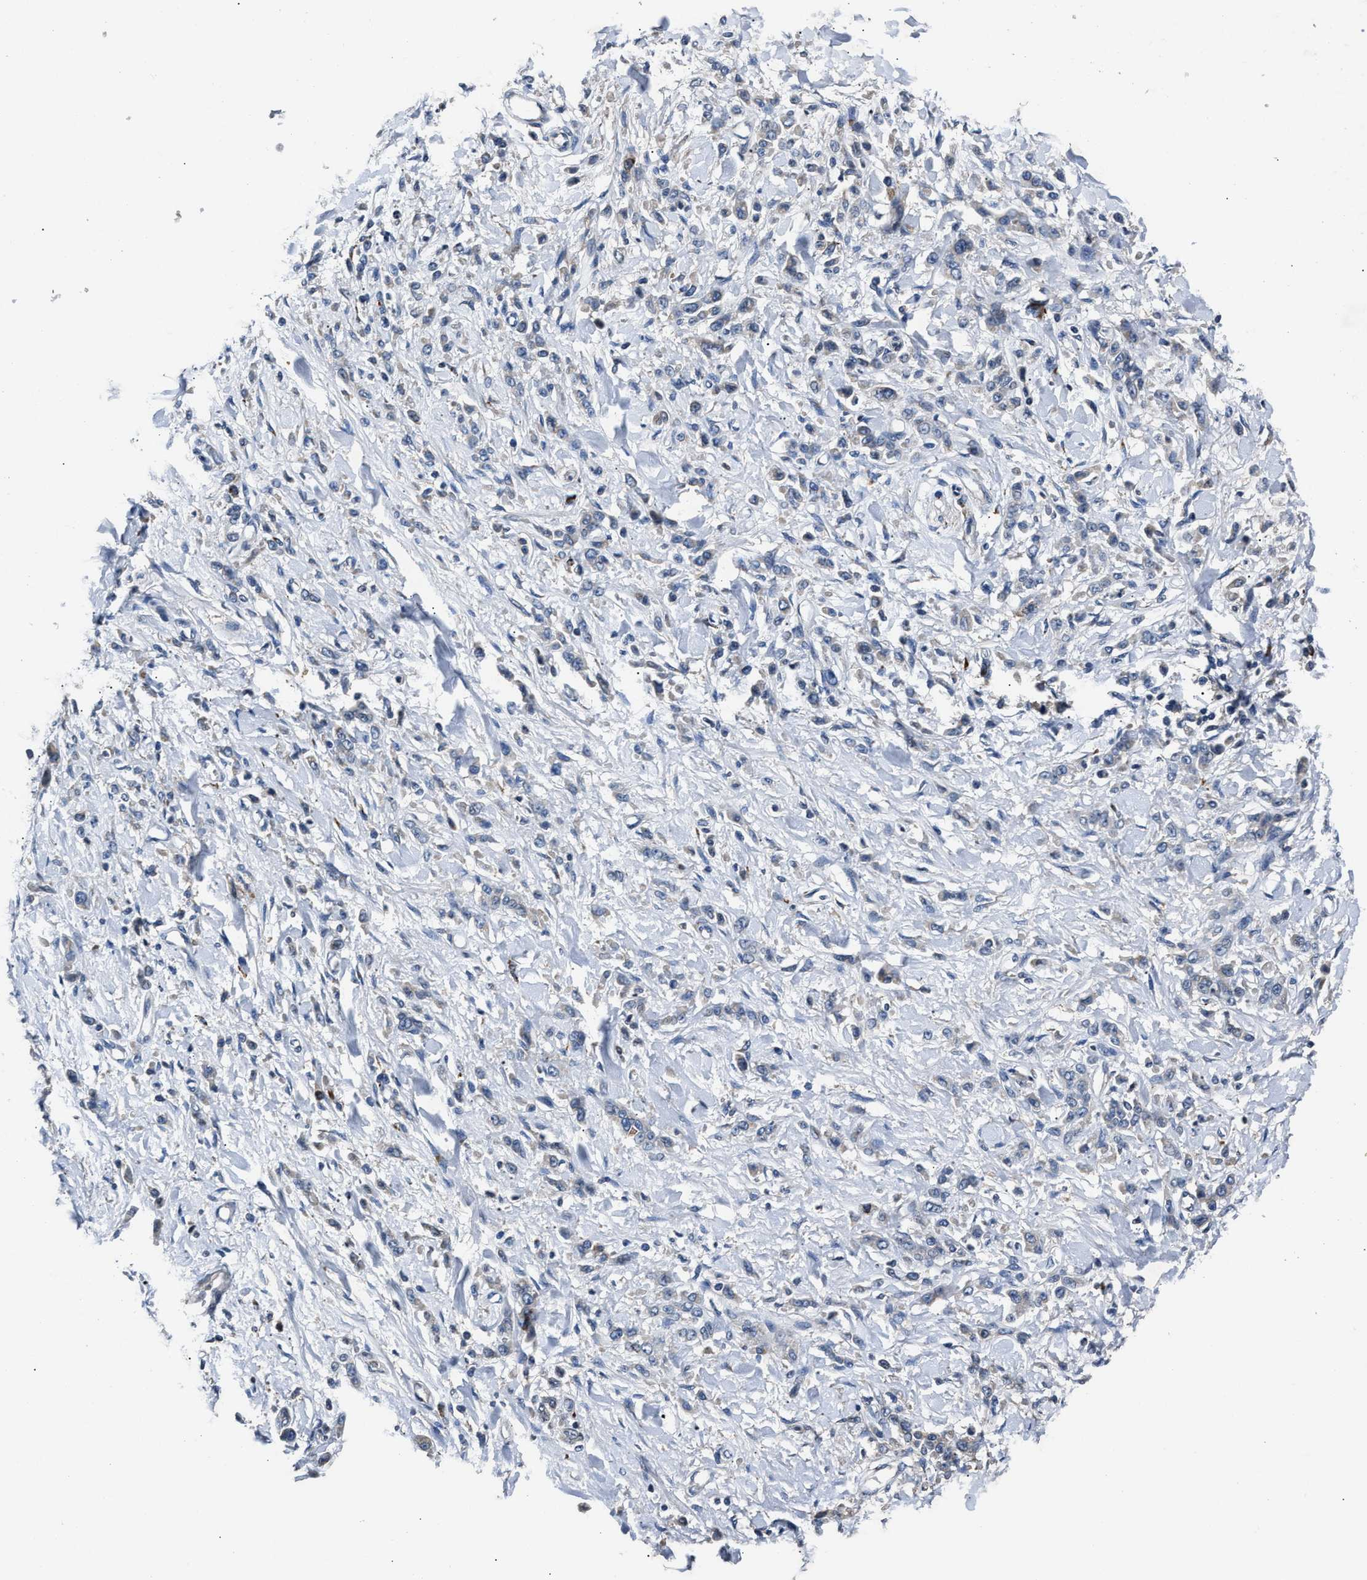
{"staining": {"intensity": "negative", "quantity": "none", "location": "none"}, "tissue": "stomach cancer", "cell_type": "Tumor cells", "image_type": "cancer", "snomed": [{"axis": "morphology", "description": "Normal tissue, NOS"}, {"axis": "morphology", "description": "Adenocarcinoma, NOS"}, {"axis": "topography", "description": "Stomach"}], "caption": "Immunohistochemistry image of neoplastic tissue: human stomach cancer stained with DAB reveals no significant protein expression in tumor cells.", "gene": "DNAJC24", "patient": {"sex": "male", "age": 82}}